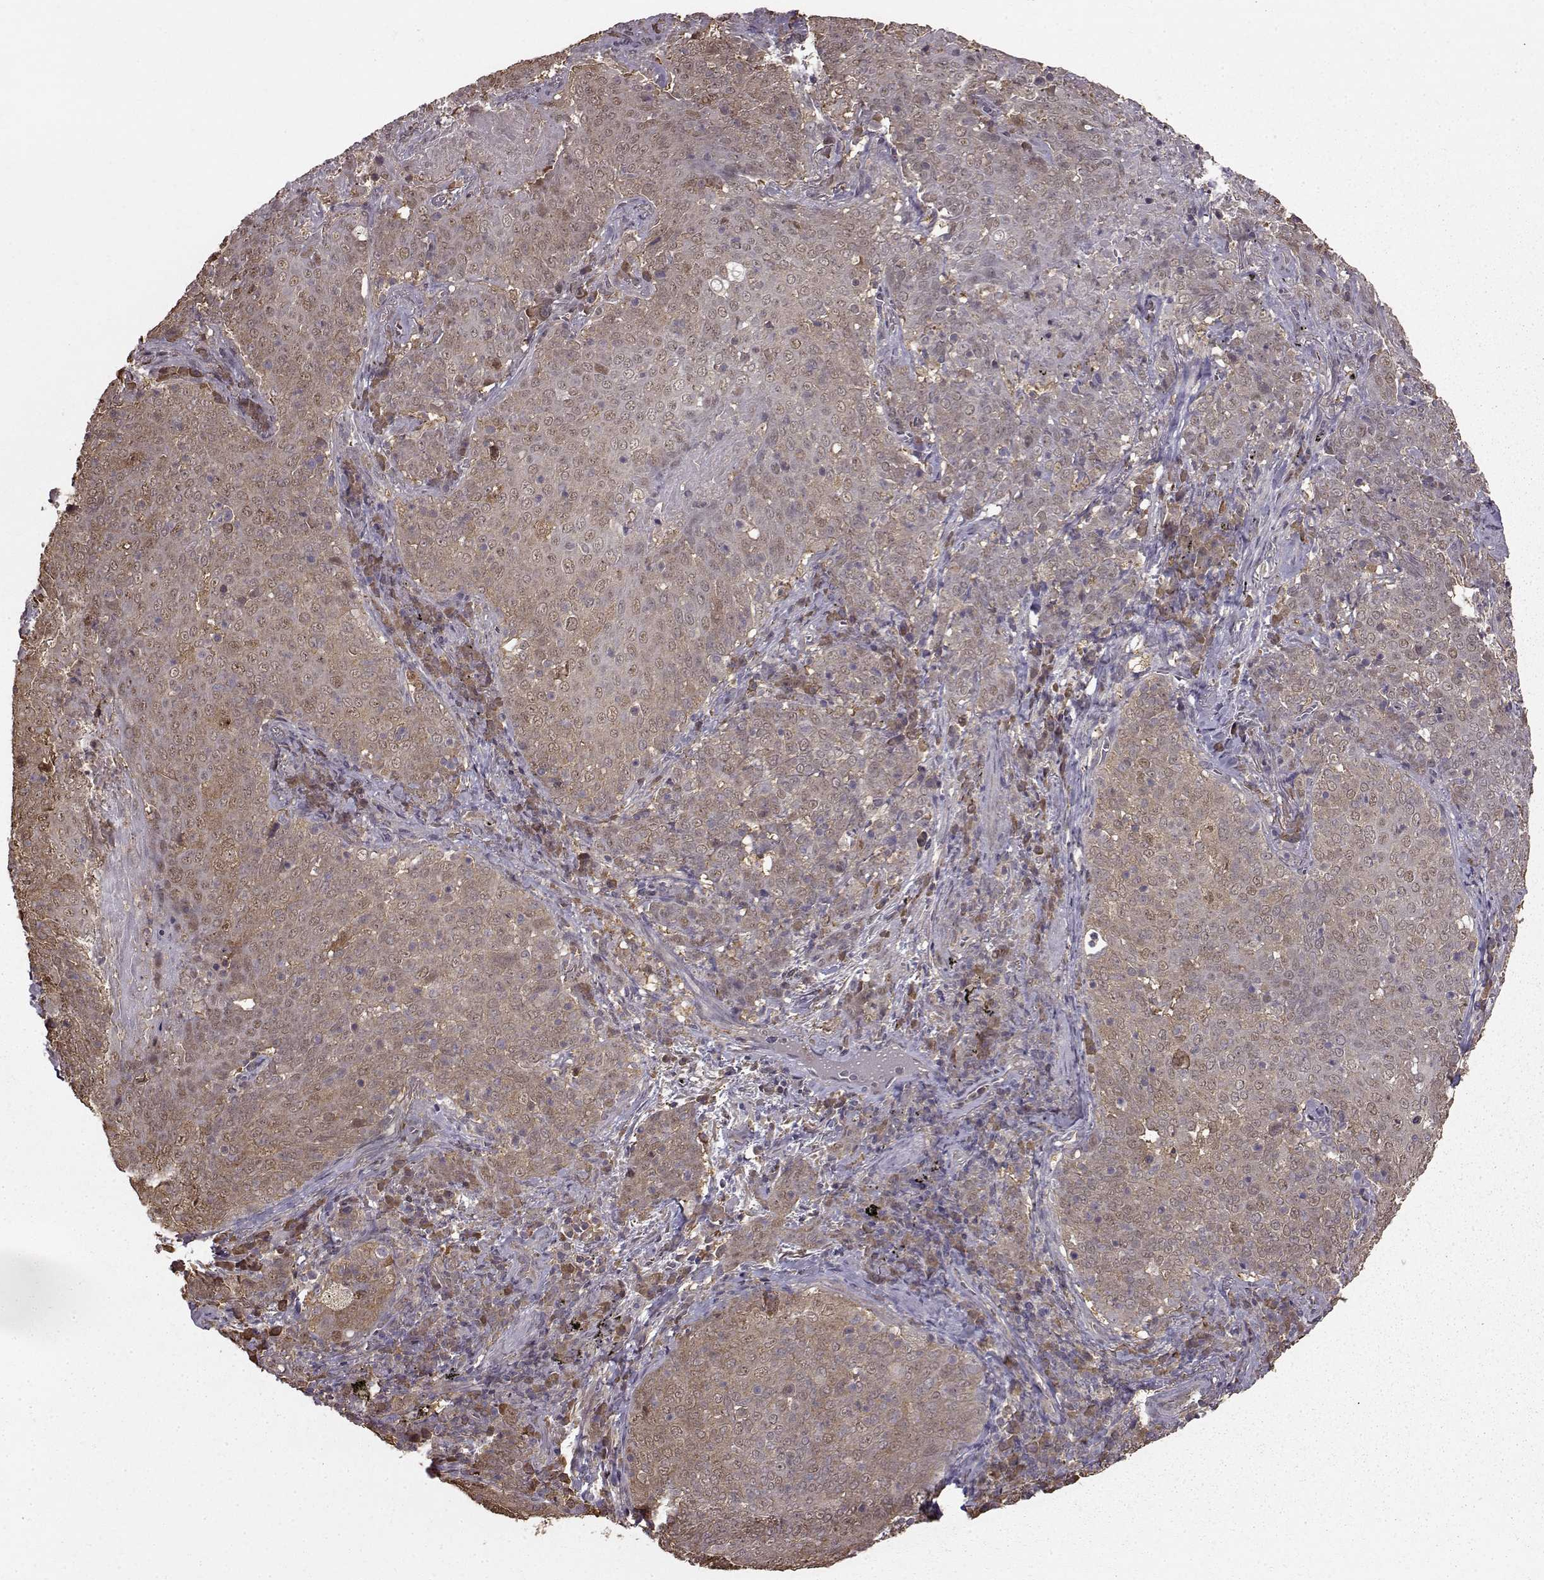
{"staining": {"intensity": "weak", "quantity": "25%-75%", "location": "cytoplasmic/membranous"}, "tissue": "lung cancer", "cell_type": "Tumor cells", "image_type": "cancer", "snomed": [{"axis": "morphology", "description": "Squamous cell carcinoma, NOS"}, {"axis": "topography", "description": "Lung"}], "caption": "This histopathology image displays immunohistochemistry staining of squamous cell carcinoma (lung), with low weak cytoplasmic/membranous expression in about 25%-75% of tumor cells.", "gene": "NME1-NME2", "patient": {"sex": "male", "age": 82}}